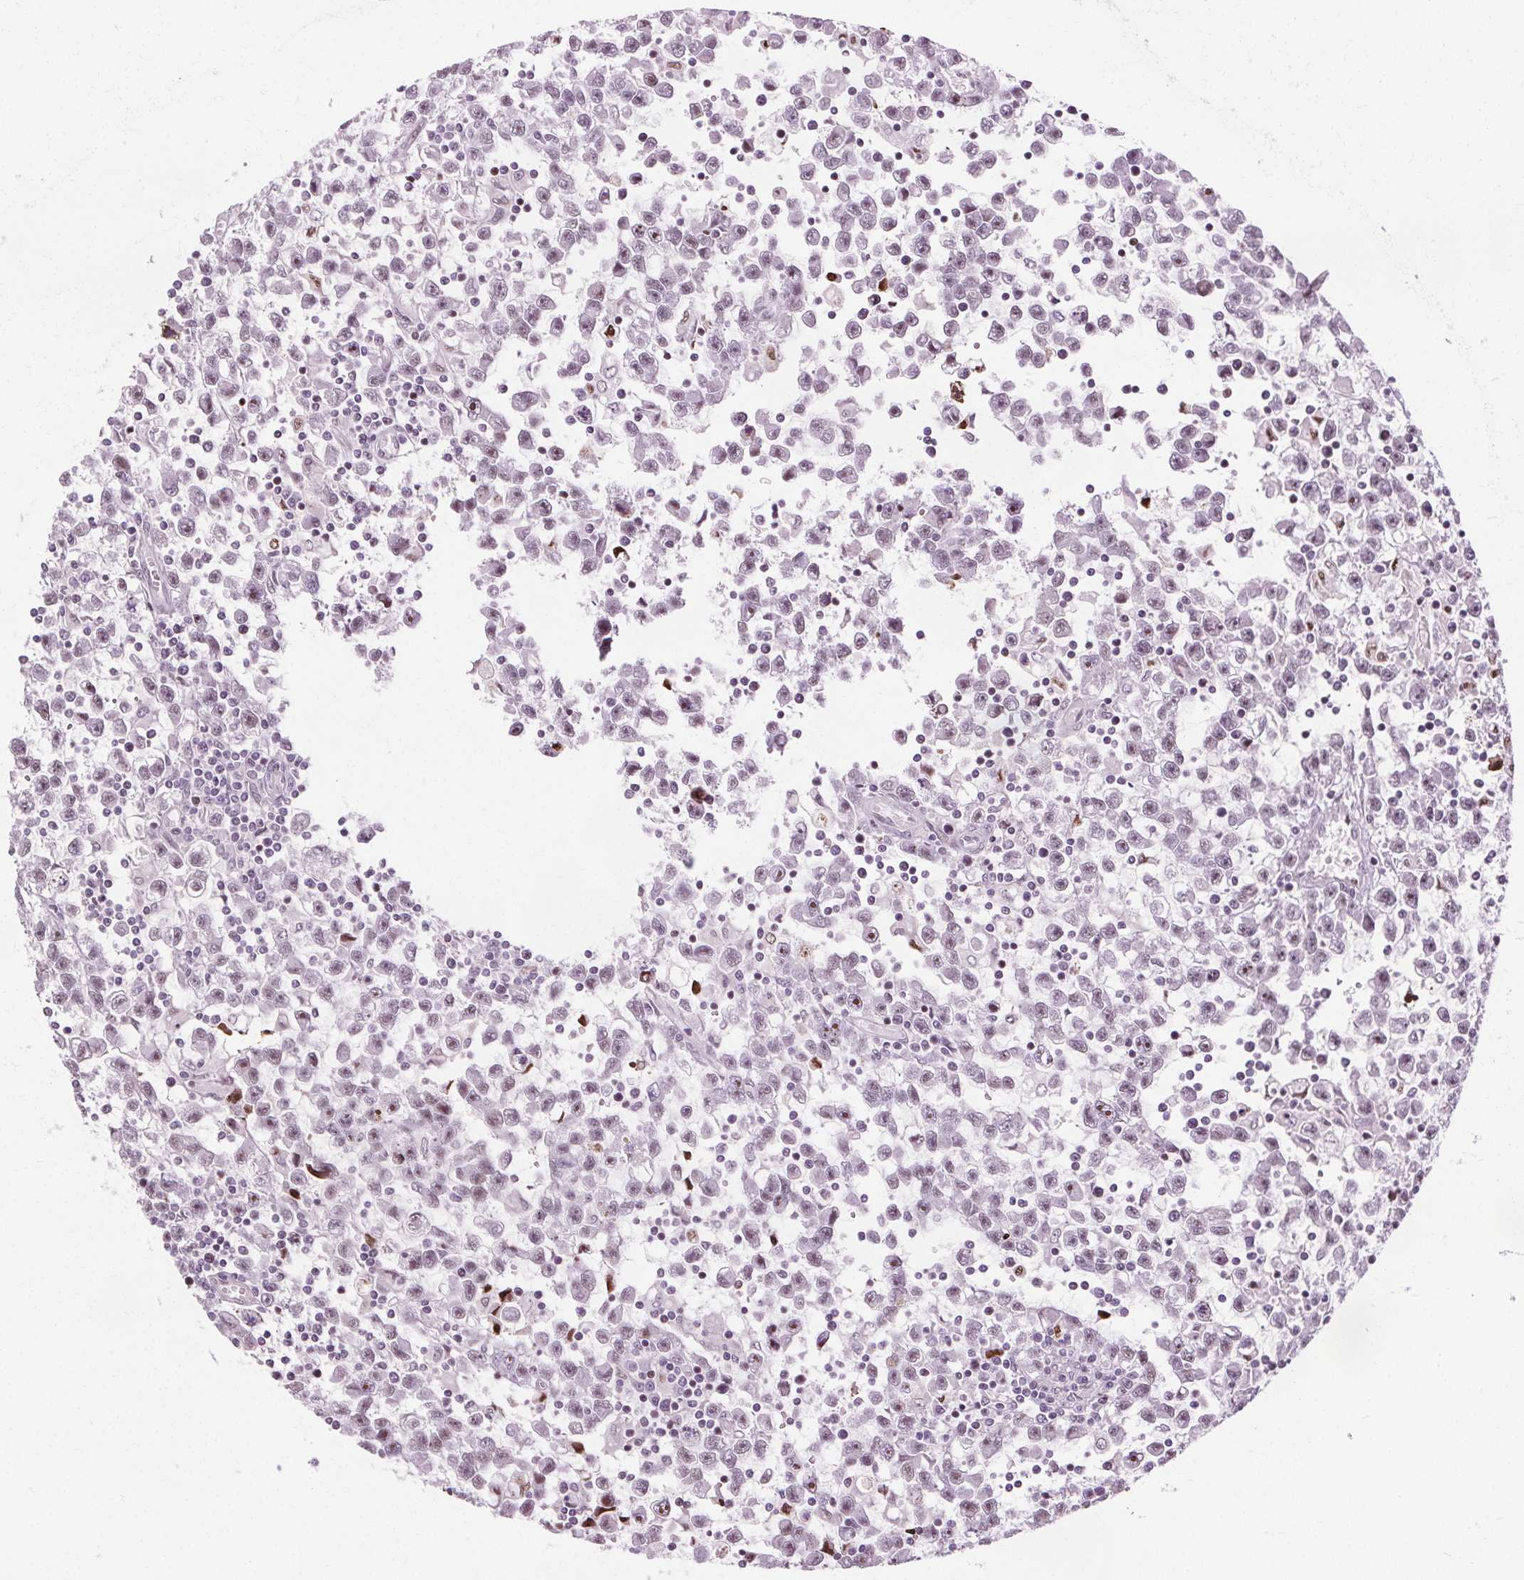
{"staining": {"intensity": "negative", "quantity": "none", "location": "none"}, "tissue": "testis cancer", "cell_type": "Tumor cells", "image_type": "cancer", "snomed": [{"axis": "morphology", "description": "Seminoma, NOS"}, {"axis": "topography", "description": "Testis"}], "caption": "DAB immunohistochemical staining of human seminoma (testis) exhibits no significant positivity in tumor cells.", "gene": "CEBPA", "patient": {"sex": "male", "age": 31}}